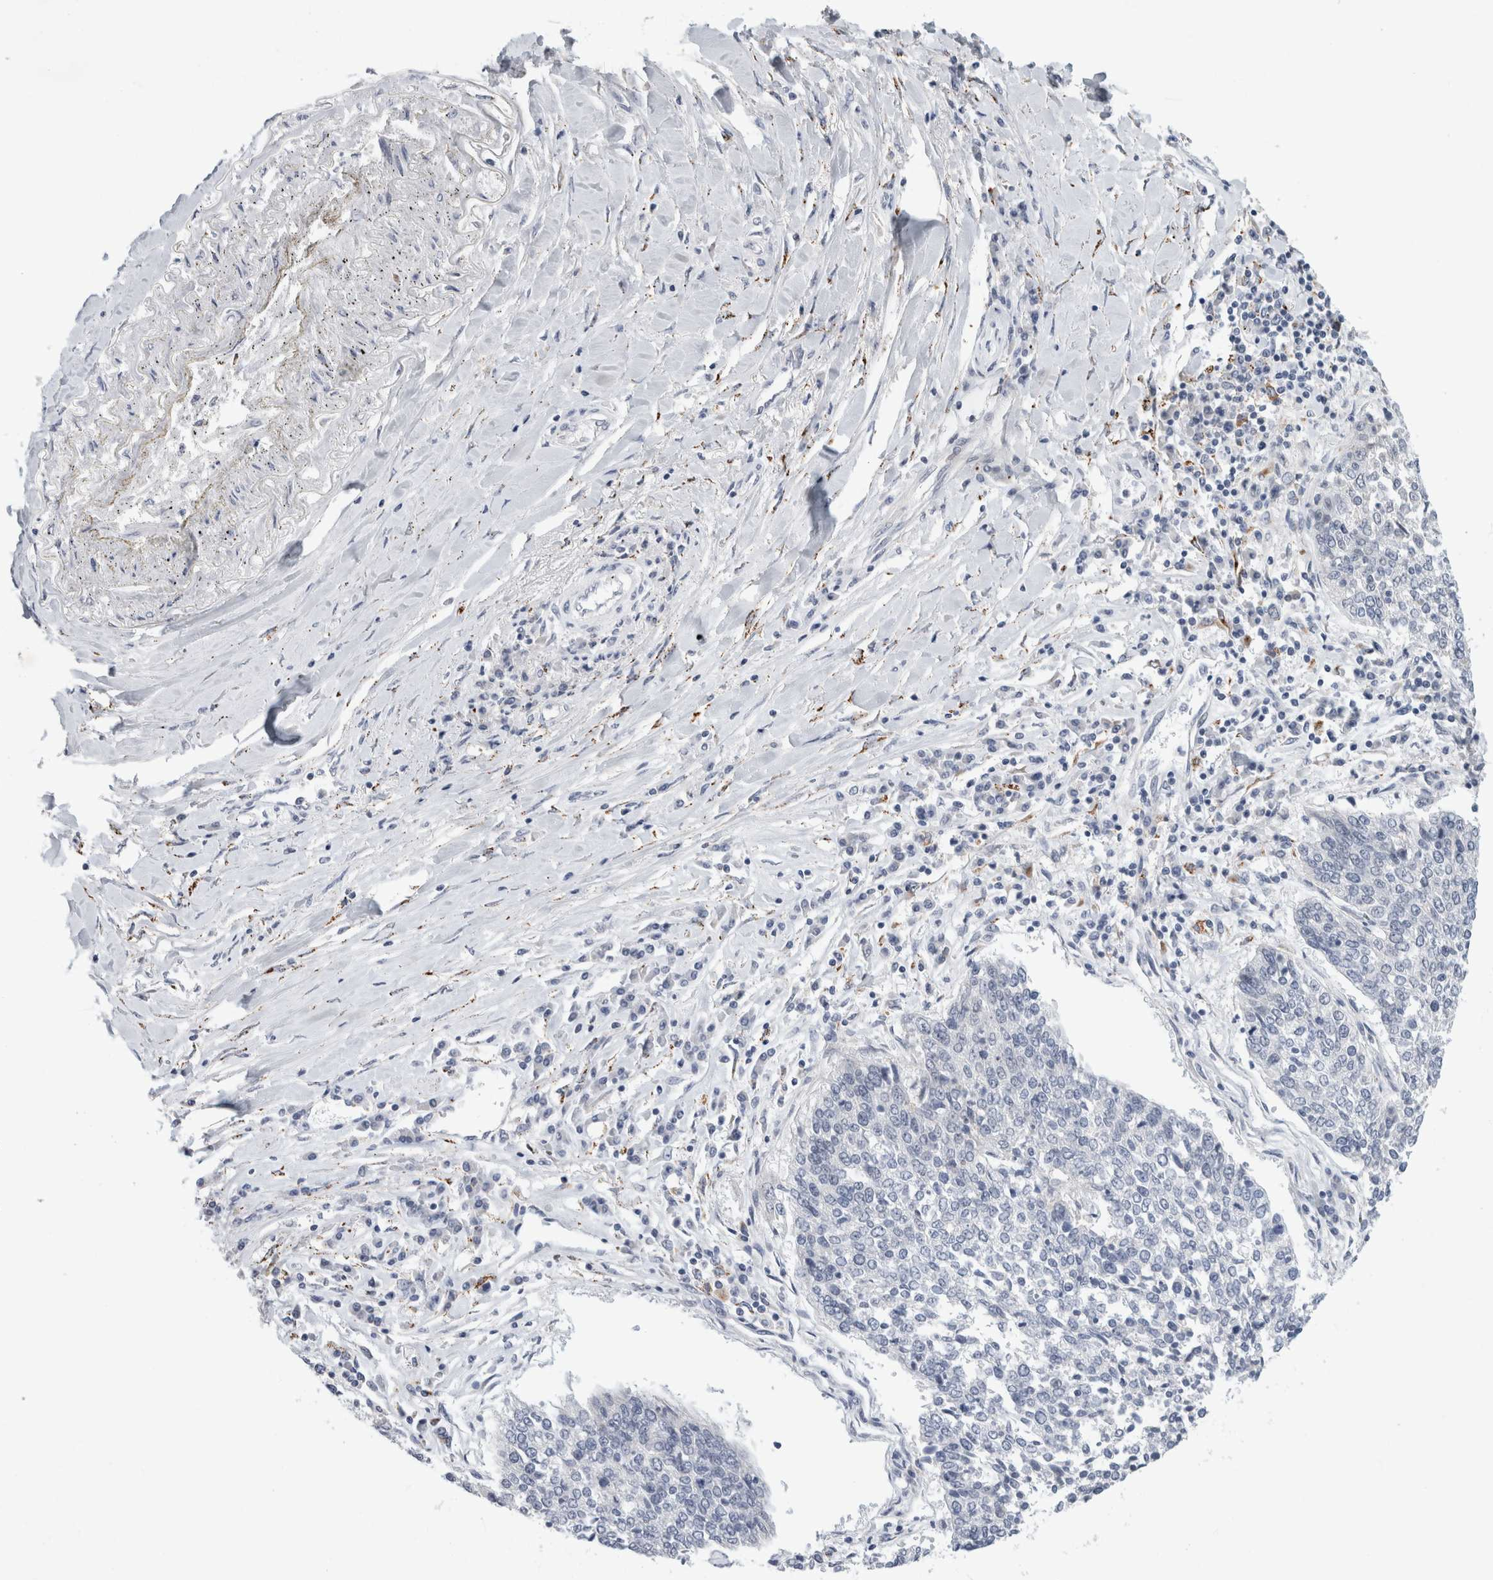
{"staining": {"intensity": "negative", "quantity": "none", "location": "none"}, "tissue": "lung cancer", "cell_type": "Tumor cells", "image_type": "cancer", "snomed": [{"axis": "morphology", "description": "Normal tissue, NOS"}, {"axis": "morphology", "description": "Squamous cell carcinoma, NOS"}, {"axis": "topography", "description": "Cartilage tissue"}, {"axis": "topography", "description": "Bronchus"}, {"axis": "topography", "description": "Lung"}, {"axis": "topography", "description": "Peripheral nerve tissue"}], "caption": "Human lung cancer (squamous cell carcinoma) stained for a protein using IHC exhibits no expression in tumor cells.", "gene": "NIPA1", "patient": {"sex": "female", "age": 49}}